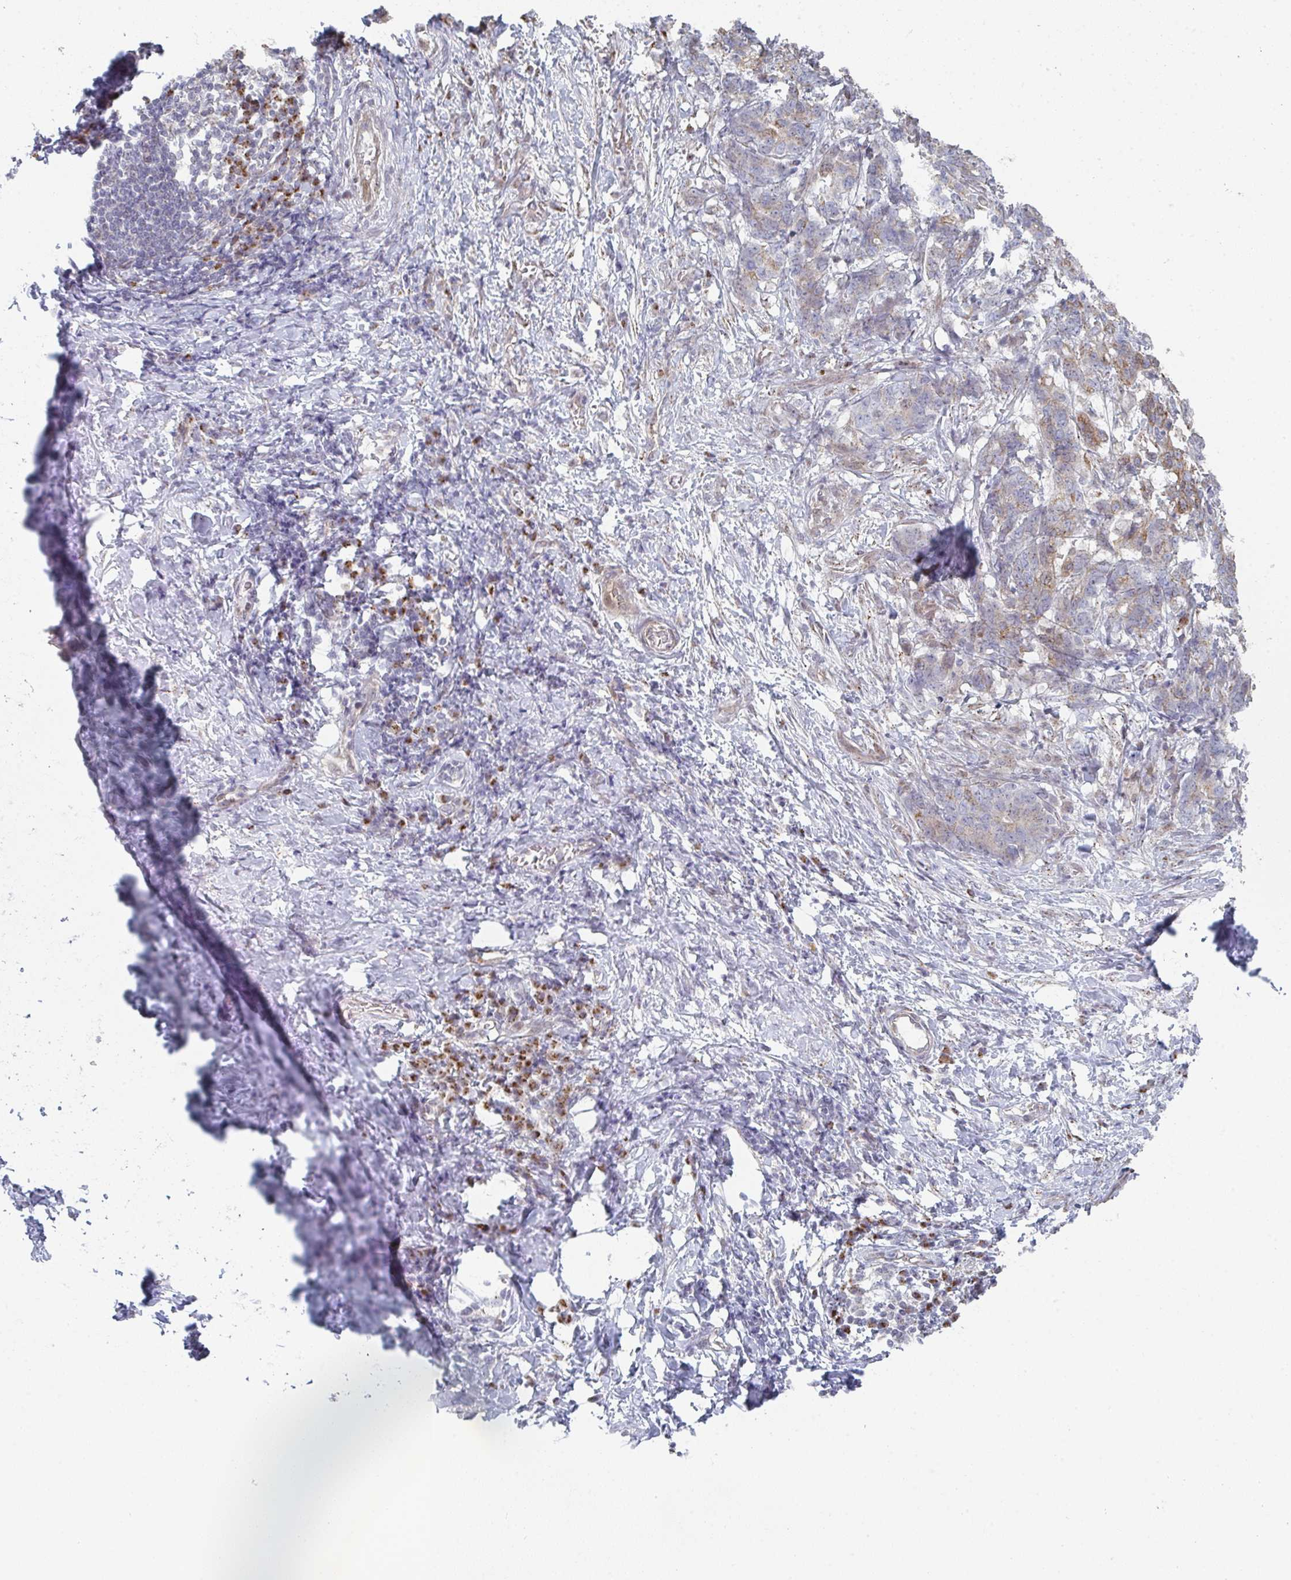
{"staining": {"intensity": "moderate", "quantity": "<25%", "location": "cytoplasmic/membranous"}, "tissue": "stomach cancer", "cell_type": "Tumor cells", "image_type": "cancer", "snomed": [{"axis": "morphology", "description": "Normal tissue, NOS"}, {"axis": "morphology", "description": "Adenocarcinoma, NOS"}, {"axis": "topography", "description": "Stomach"}], "caption": "Immunohistochemical staining of human stomach adenocarcinoma displays low levels of moderate cytoplasmic/membranous positivity in about <25% of tumor cells.", "gene": "ZNF526", "patient": {"sex": "female", "age": 64}}